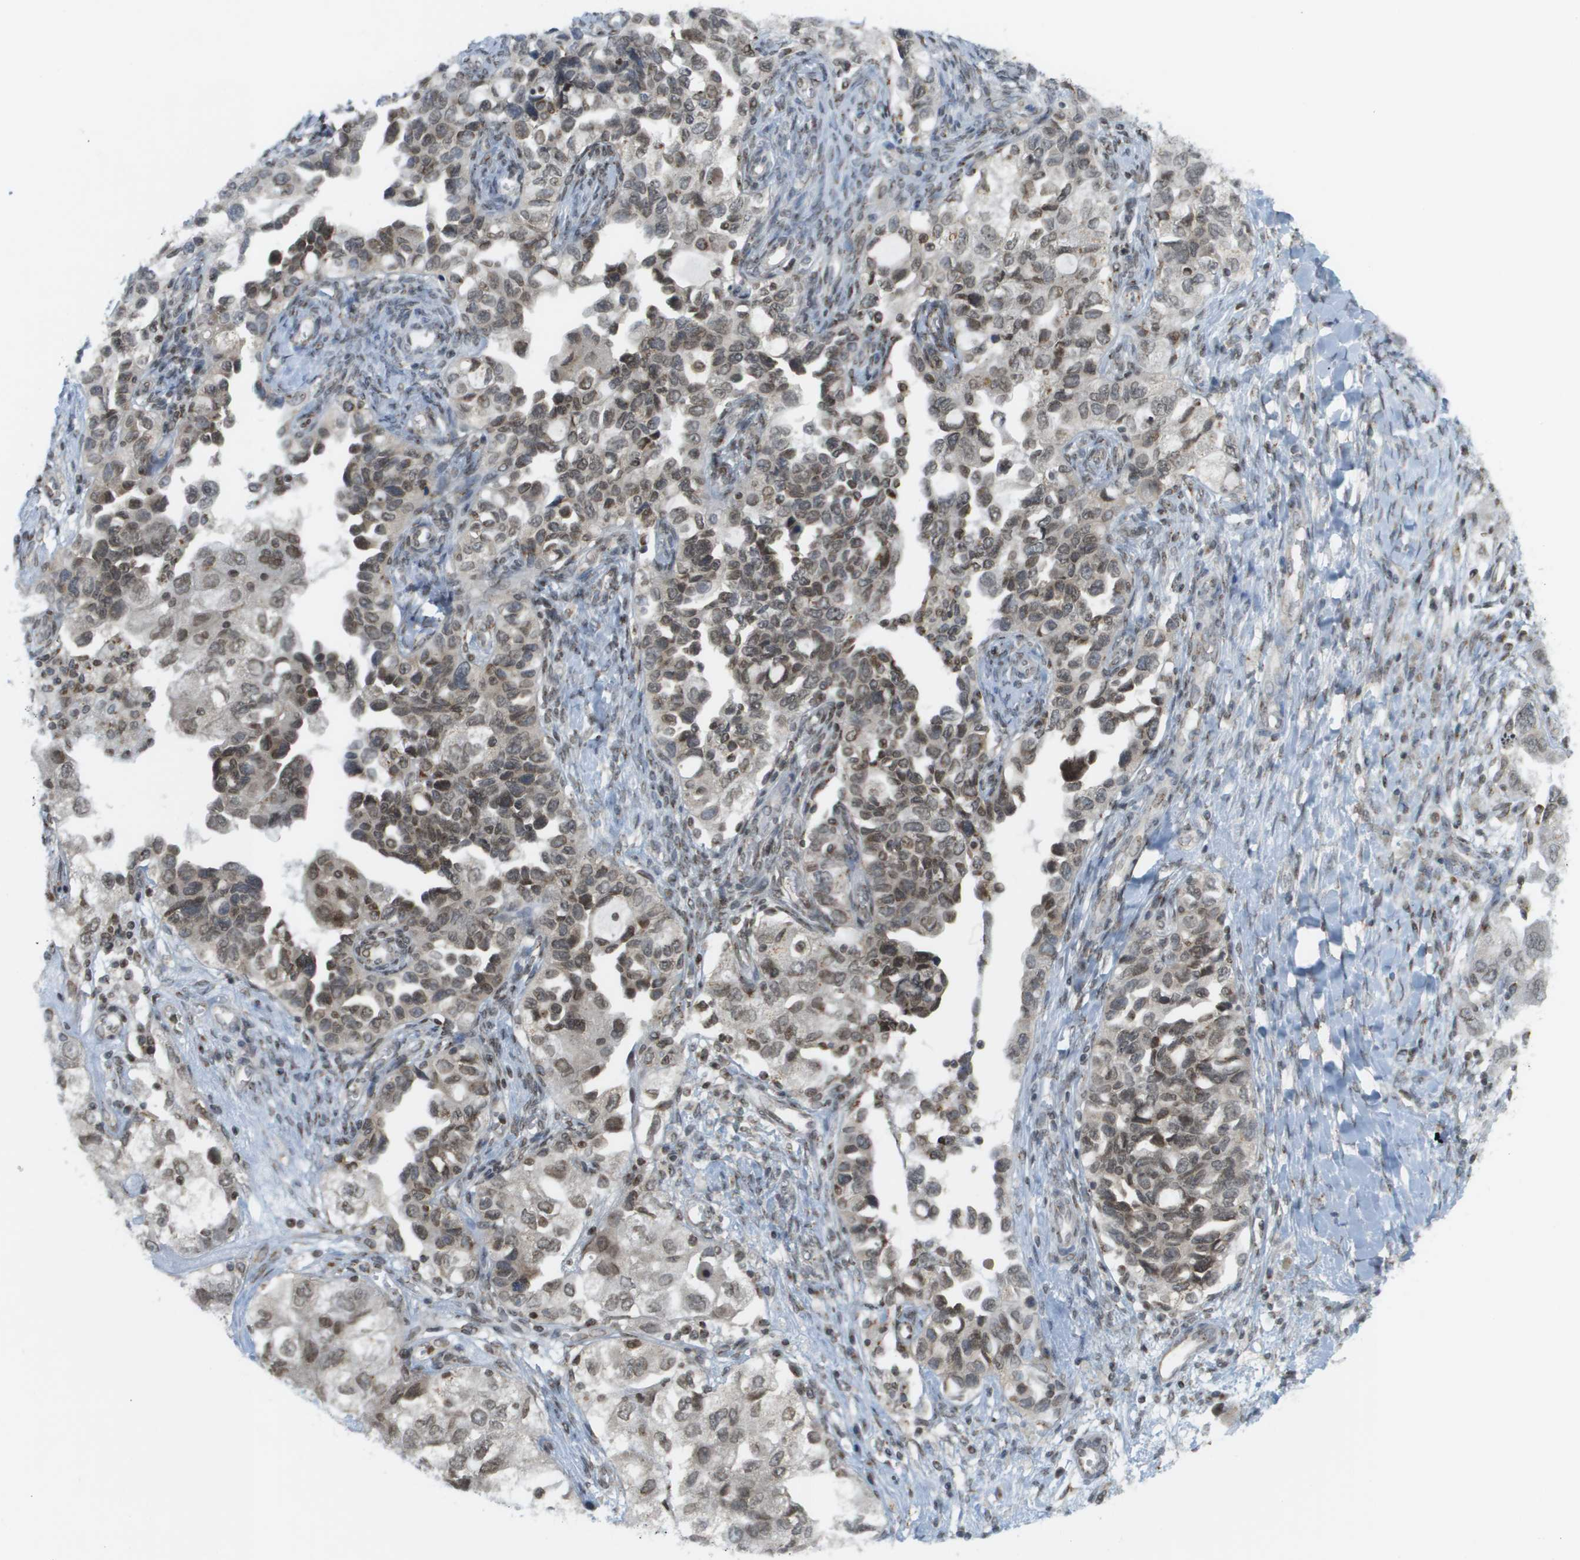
{"staining": {"intensity": "moderate", "quantity": ">75%", "location": "cytoplasmic/membranous,nuclear"}, "tissue": "ovarian cancer", "cell_type": "Tumor cells", "image_type": "cancer", "snomed": [{"axis": "morphology", "description": "Carcinoma, NOS"}, {"axis": "morphology", "description": "Cystadenocarcinoma, serous, NOS"}, {"axis": "topography", "description": "Ovary"}], "caption": "The micrograph exhibits immunohistochemical staining of ovarian carcinoma. There is moderate cytoplasmic/membranous and nuclear expression is identified in approximately >75% of tumor cells.", "gene": "EVC", "patient": {"sex": "female", "age": 69}}